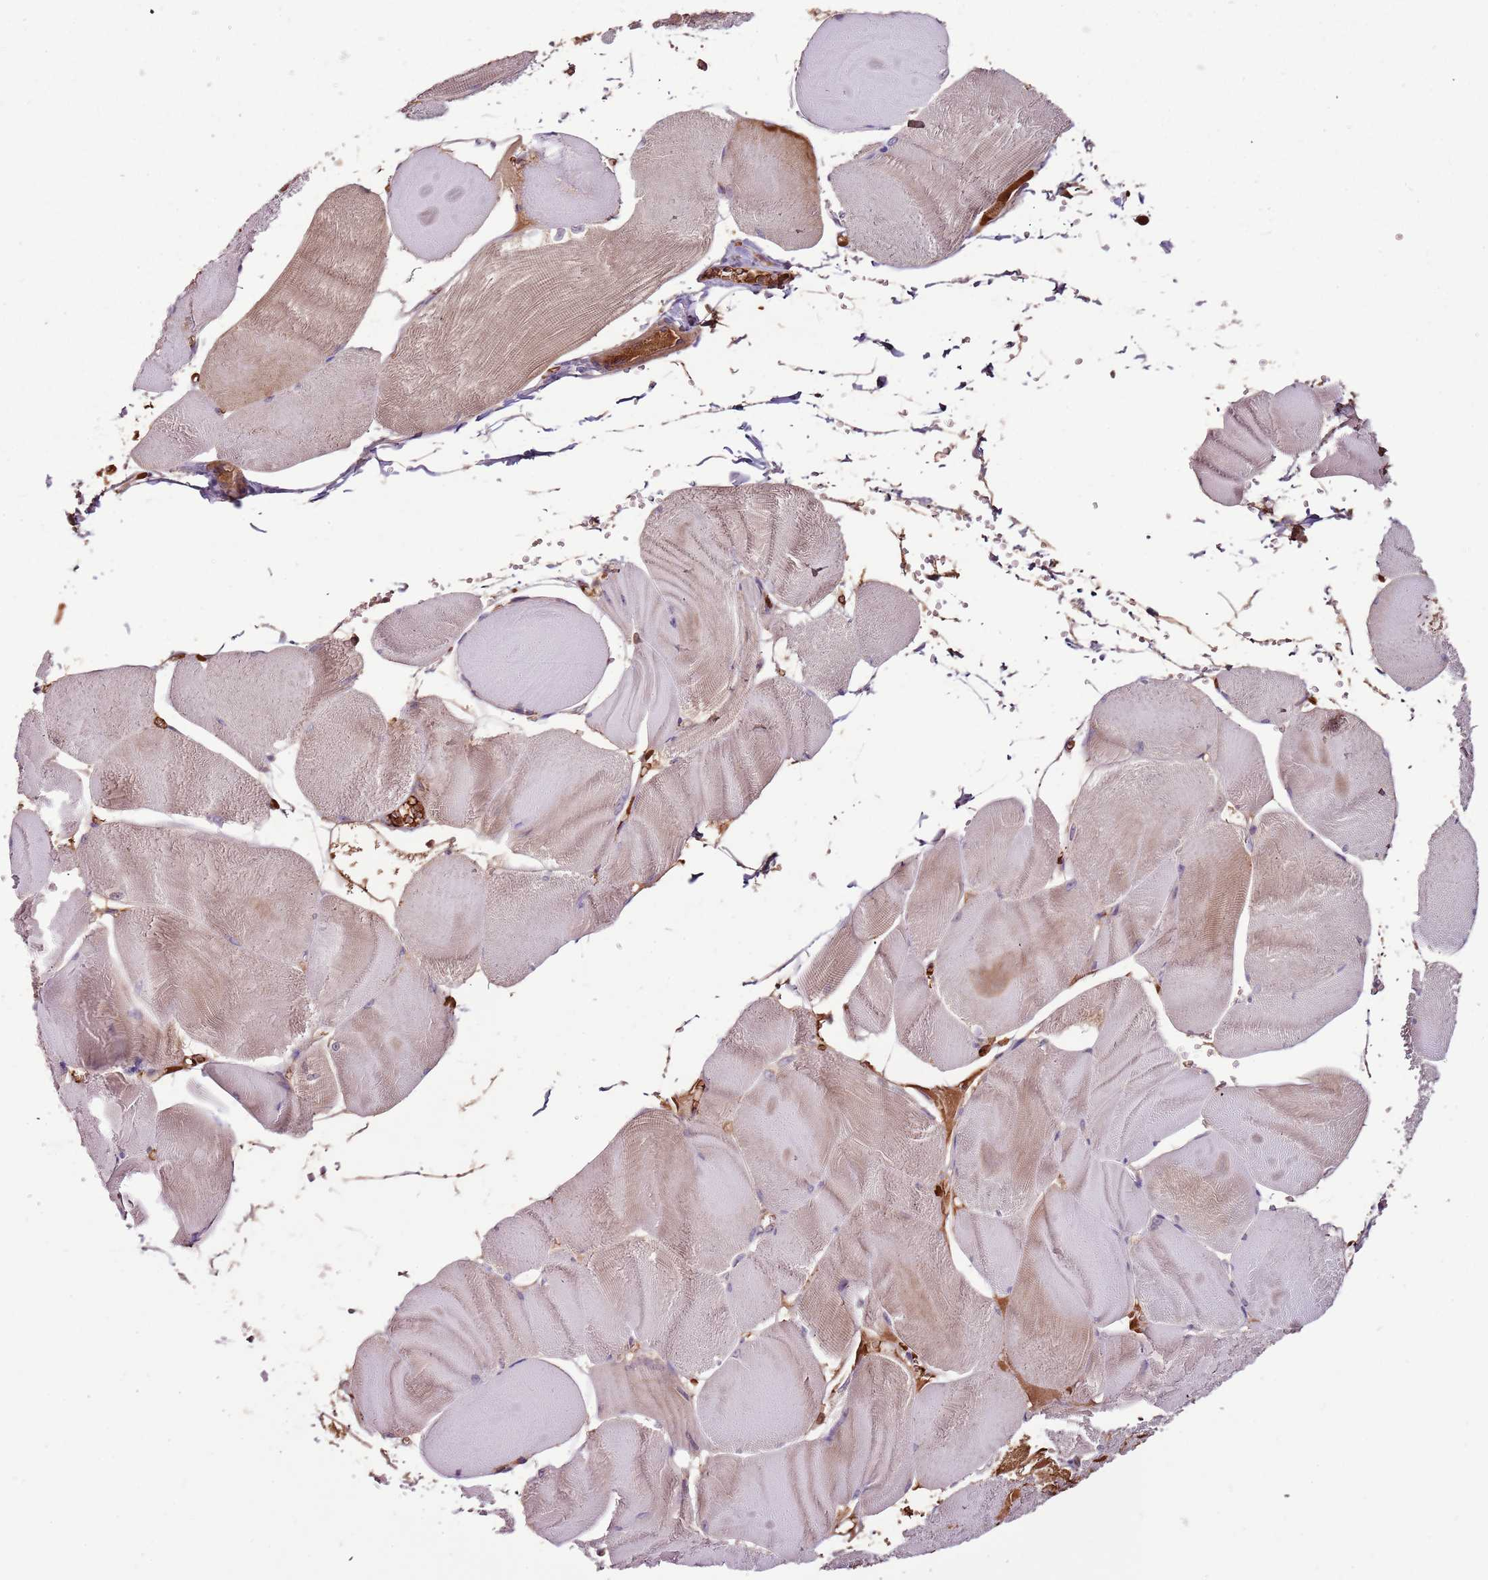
{"staining": {"intensity": "weak", "quantity": "25%-75%", "location": "cytoplasmic/membranous"}, "tissue": "skeletal muscle", "cell_type": "Myocytes", "image_type": "normal", "snomed": [{"axis": "morphology", "description": "Normal tissue, NOS"}, {"axis": "morphology", "description": "Basal cell carcinoma"}, {"axis": "topography", "description": "Skeletal muscle"}], "caption": "High-magnification brightfield microscopy of benign skeletal muscle stained with DAB (3,3'-diaminobenzidine) (brown) and counterstained with hematoxylin (blue). myocytes exhibit weak cytoplasmic/membranous positivity is identified in about25%-75% of cells.", "gene": "DENR", "patient": {"sex": "female", "age": 64}}